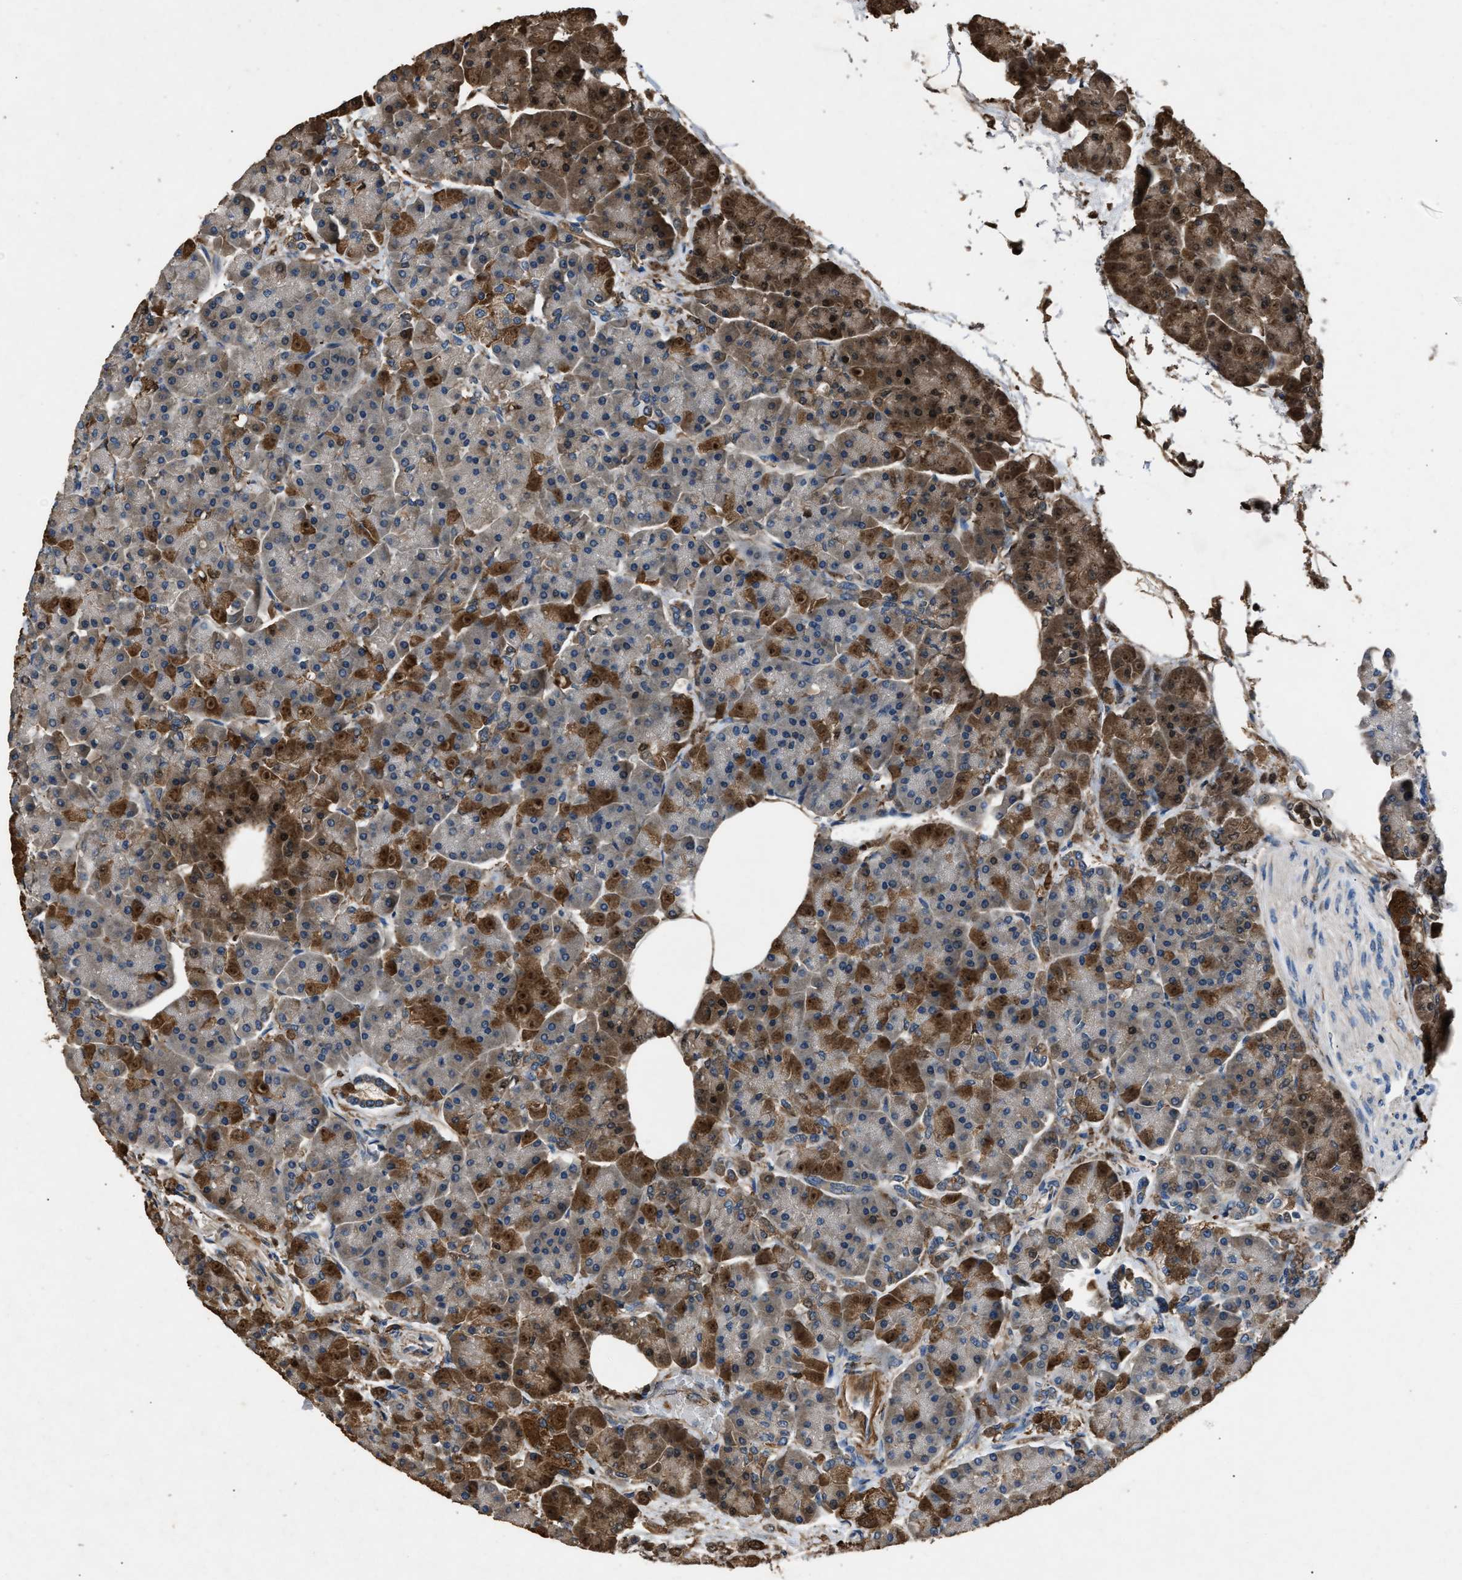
{"staining": {"intensity": "strong", "quantity": "<25%", "location": "cytoplasmic/membranous"}, "tissue": "pancreas", "cell_type": "Exocrine glandular cells", "image_type": "normal", "snomed": [{"axis": "morphology", "description": "Normal tissue, NOS"}, {"axis": "topography", "description": "Pancreas"}], "caption": "Protein positivity by immunohistochemistry (IHC) reveals strong cytoplasmic/membranous staining in about <25% of exocrine glandular cells in unremarkable pancreas. (DAB IHC, brown staining for protein, blue staining for nuclei).", "gene": "PPID", "patient": {"sex": "female", "age": 70}}